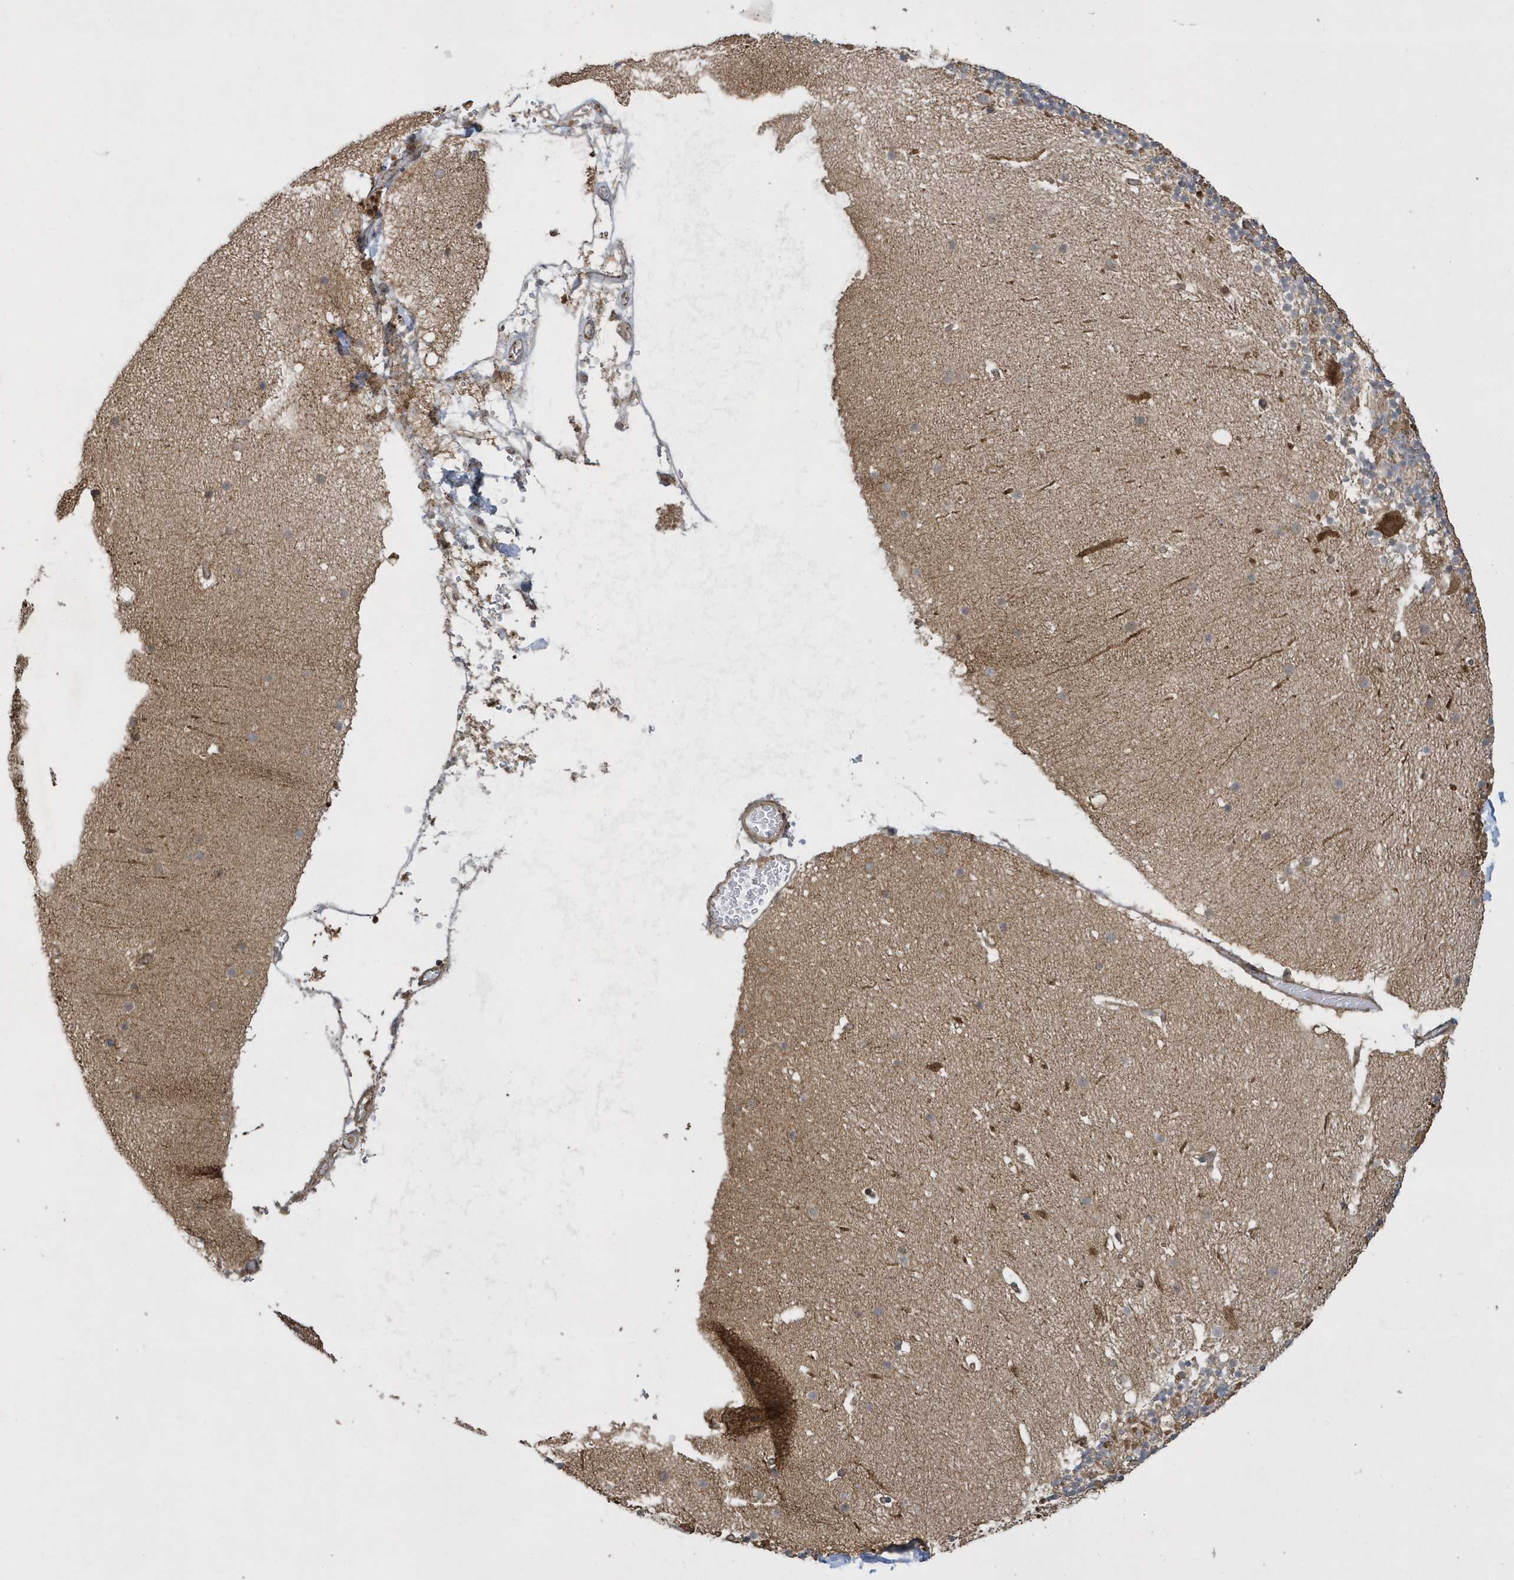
{"staining": {"intensity": "moderate", "quantity": ">75%", "location": "cytoplasmic/membranous"}, "tissue": "cerebellum", "cell_type": "Cells in granular layer", "image_type": "normal", "snomed": [{"axis": "morphology", "description": "Normal tissue, NOS"}, {"axis": "topography", "description": "Cerebellum"}], "caption": "Unremarkable cerebellum was stained to show a protein in brown. There is medium levels of moderate cytoplasmic/membranous staining in approximately >75% of cells in granular layer.", "gene": "STAMBP", "patient": {"sex": "male", "age": 57}}